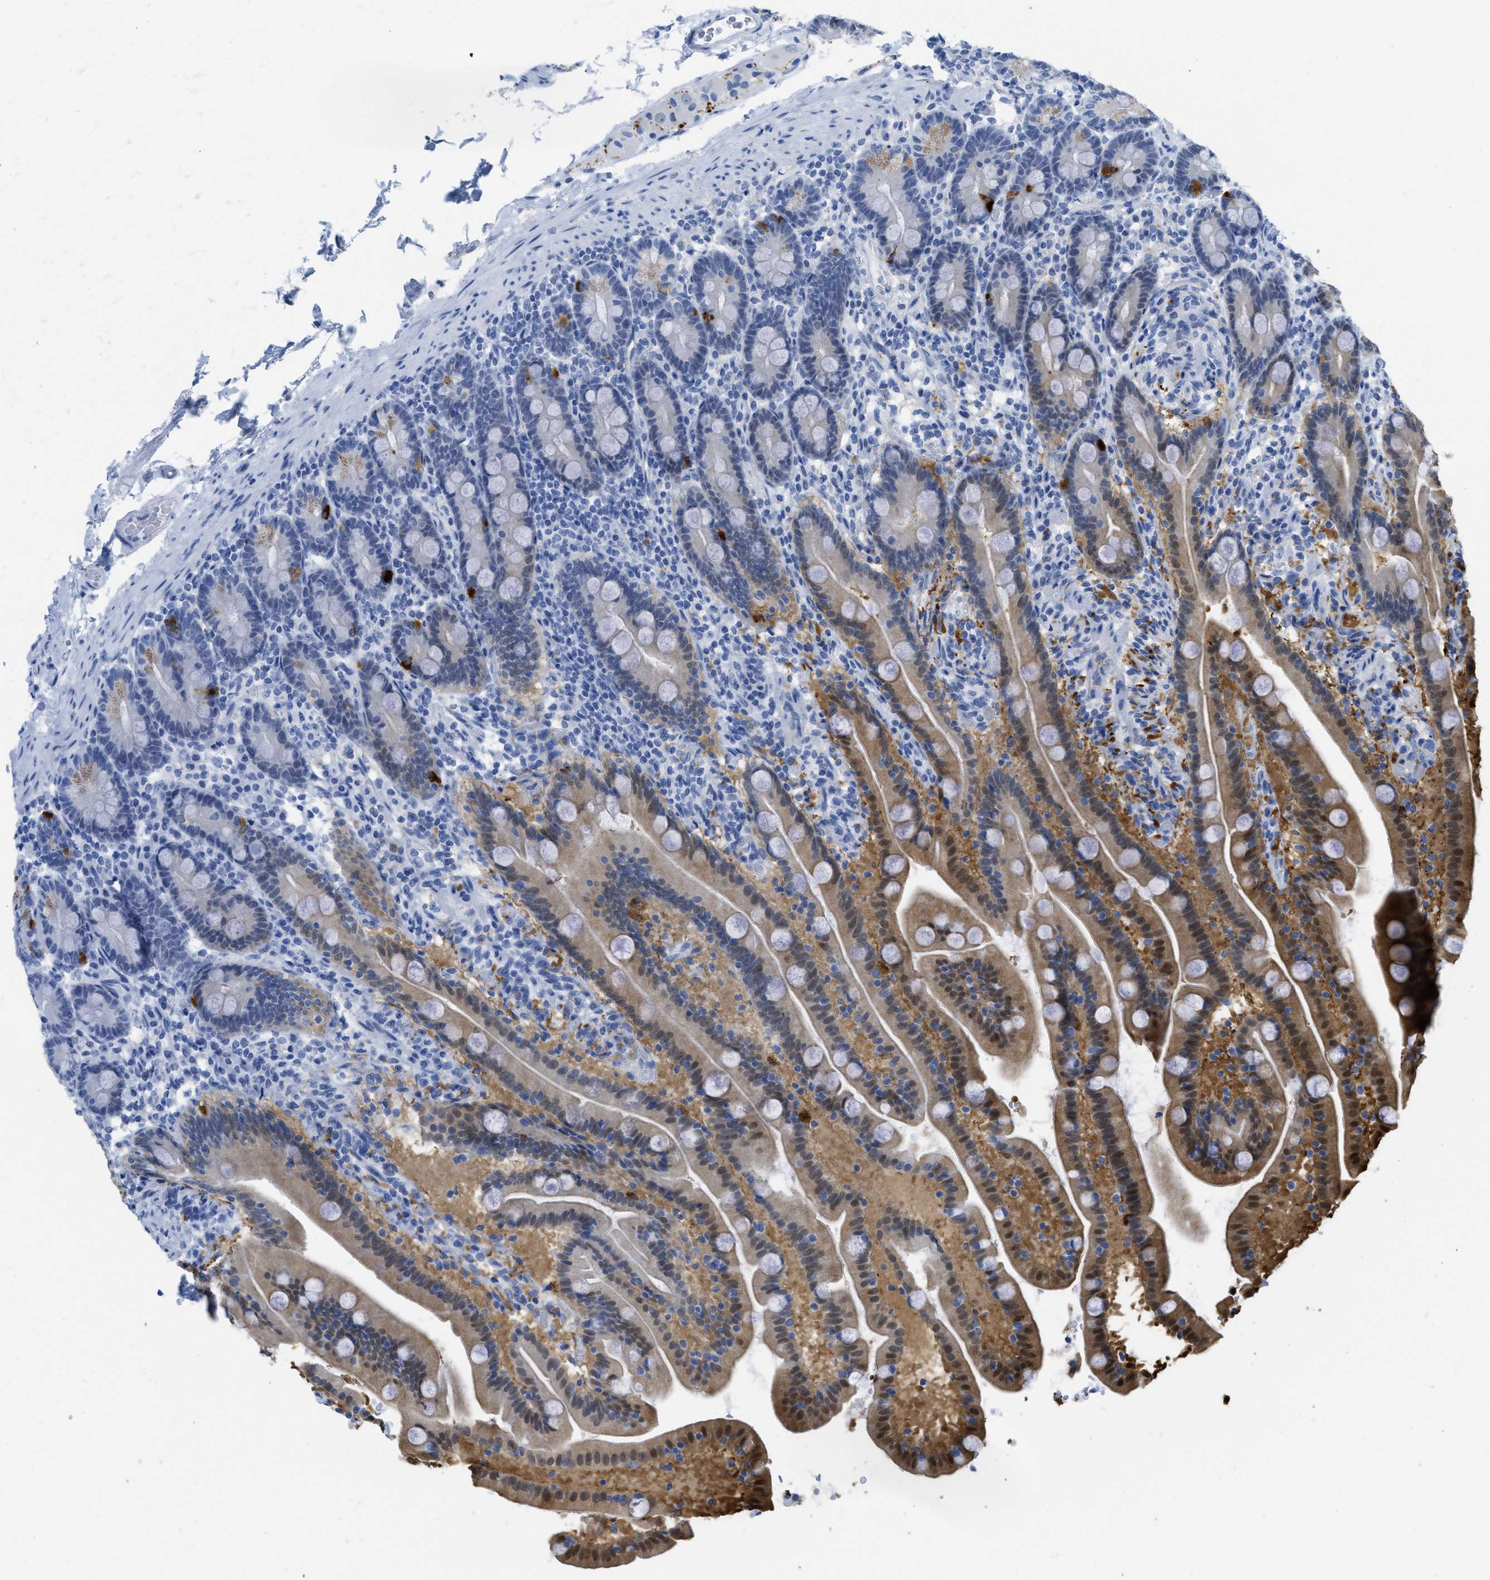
{"staining": {"intensity": "strong", "quantity": "<25%", "location": "cytoplasmic/membranous,nuclear"}, "tissue": "duodenum", "cell_type": "Glandular cells", "image_type": "normal", "snomed": [{"axis": "morphology", "description": "Normal tissue, NOS"}, {"axis": "topography", "description": "Duodenum"}], "caption": "This micrograph reveals immunohistochemistry staining of normal duodenum, with medium strong cytoplasmic/membranous,nuclear staining in approximately <25% of glandular cells.", "gene": "WDR4", "patient": {"sex": "male", "age": 54}}